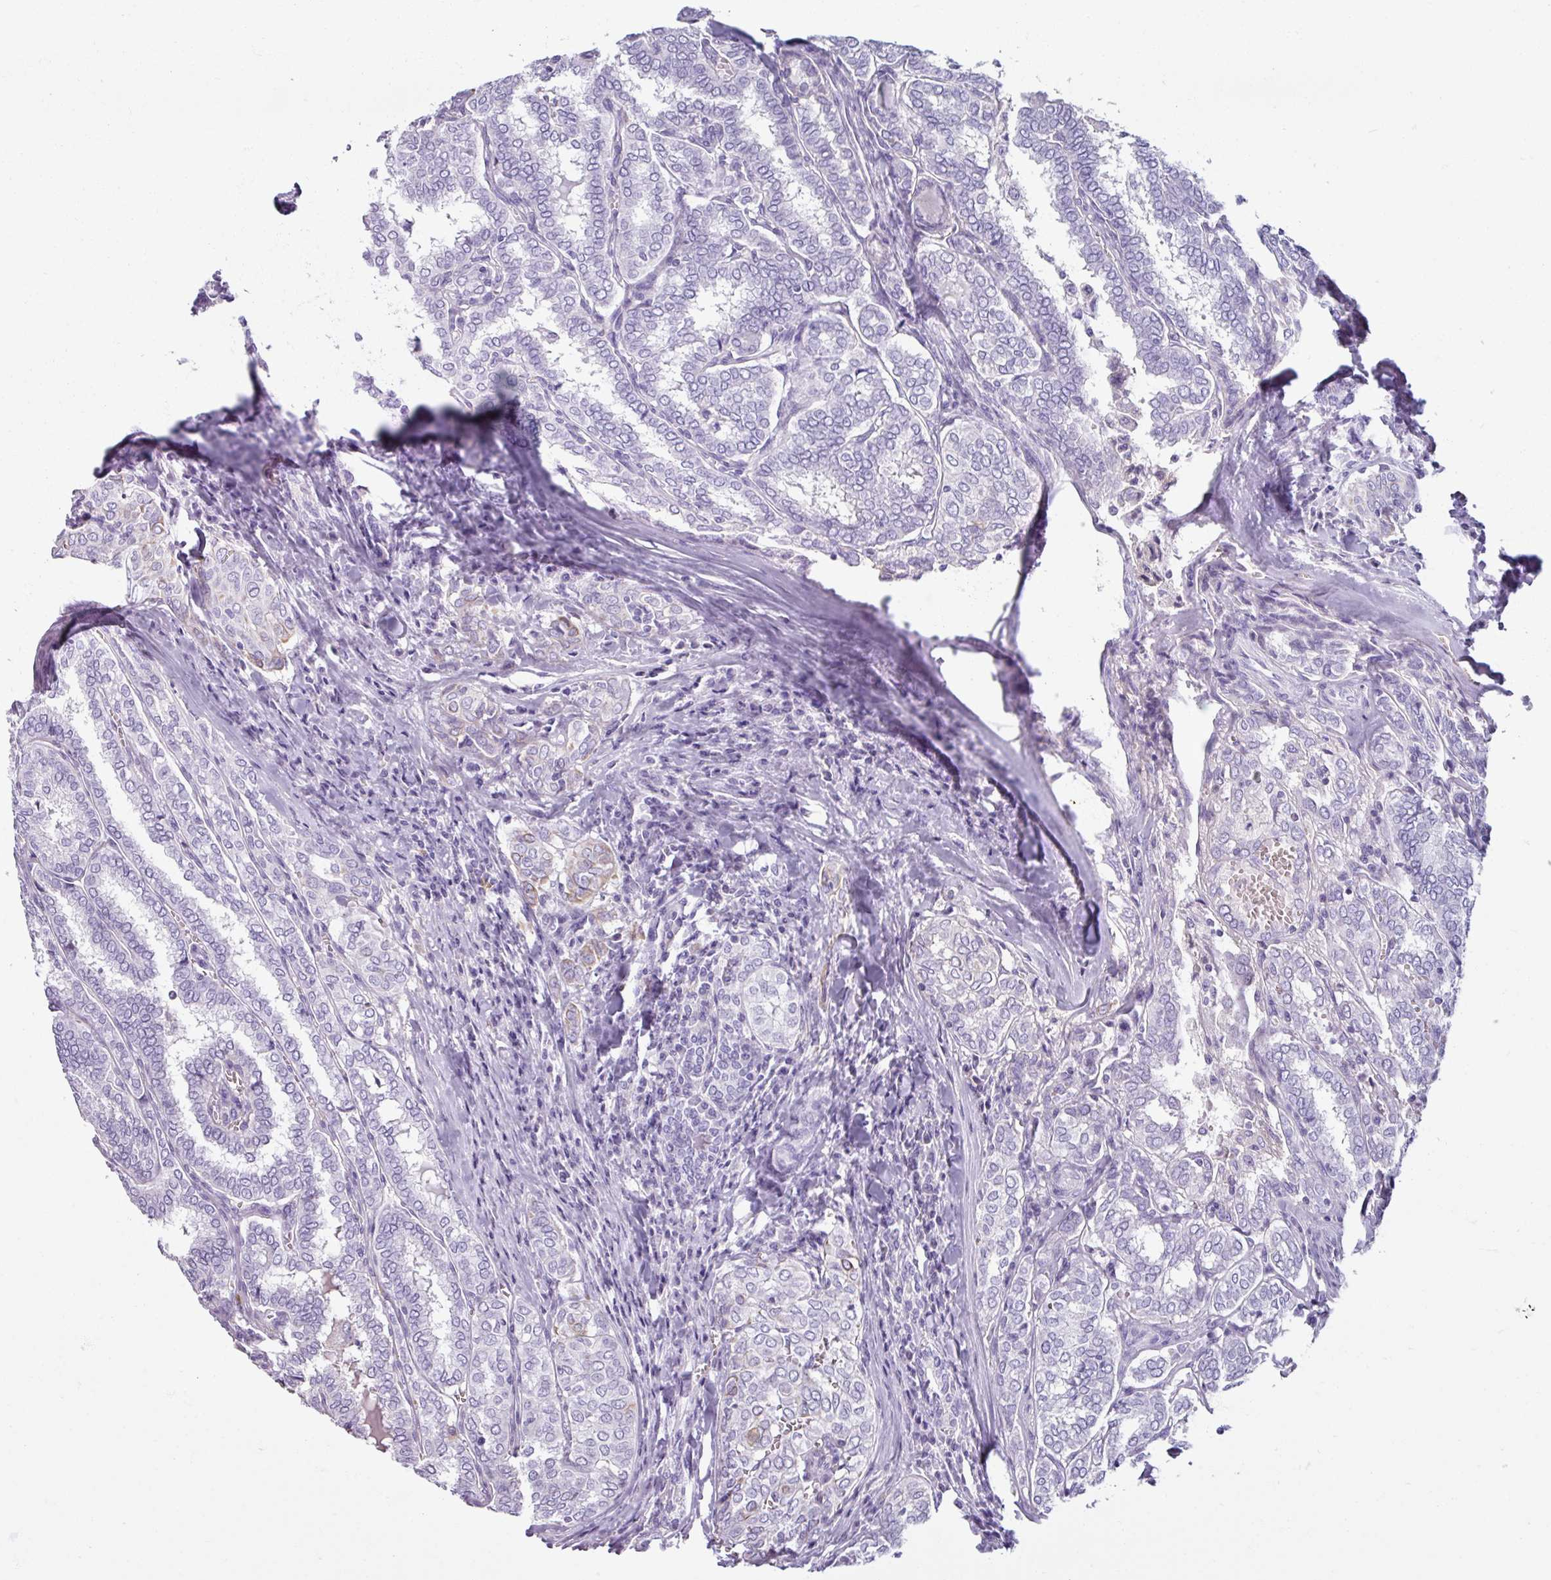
{"staining": {"intensity": "negative", "quantity": "none", "location": "none"}, "tissue": "thyroid cancer", "cell_type": "Tumor cells", "image_type": "cancer", "snomed": [{"axis": "morphology", "description": "Papillary adenocarcinoma, NOS"}, {"axis": "topography", "description": "Thyroid gland"}], "caption": "Immunohistochemistry photomicrograph of papillary adenocarcinoma (thyroid) stained for a protein (brown), which reveals no staining in tumor cells.", "gene": "SPESP1", "patient": {"sex": "female", "age": 30}}